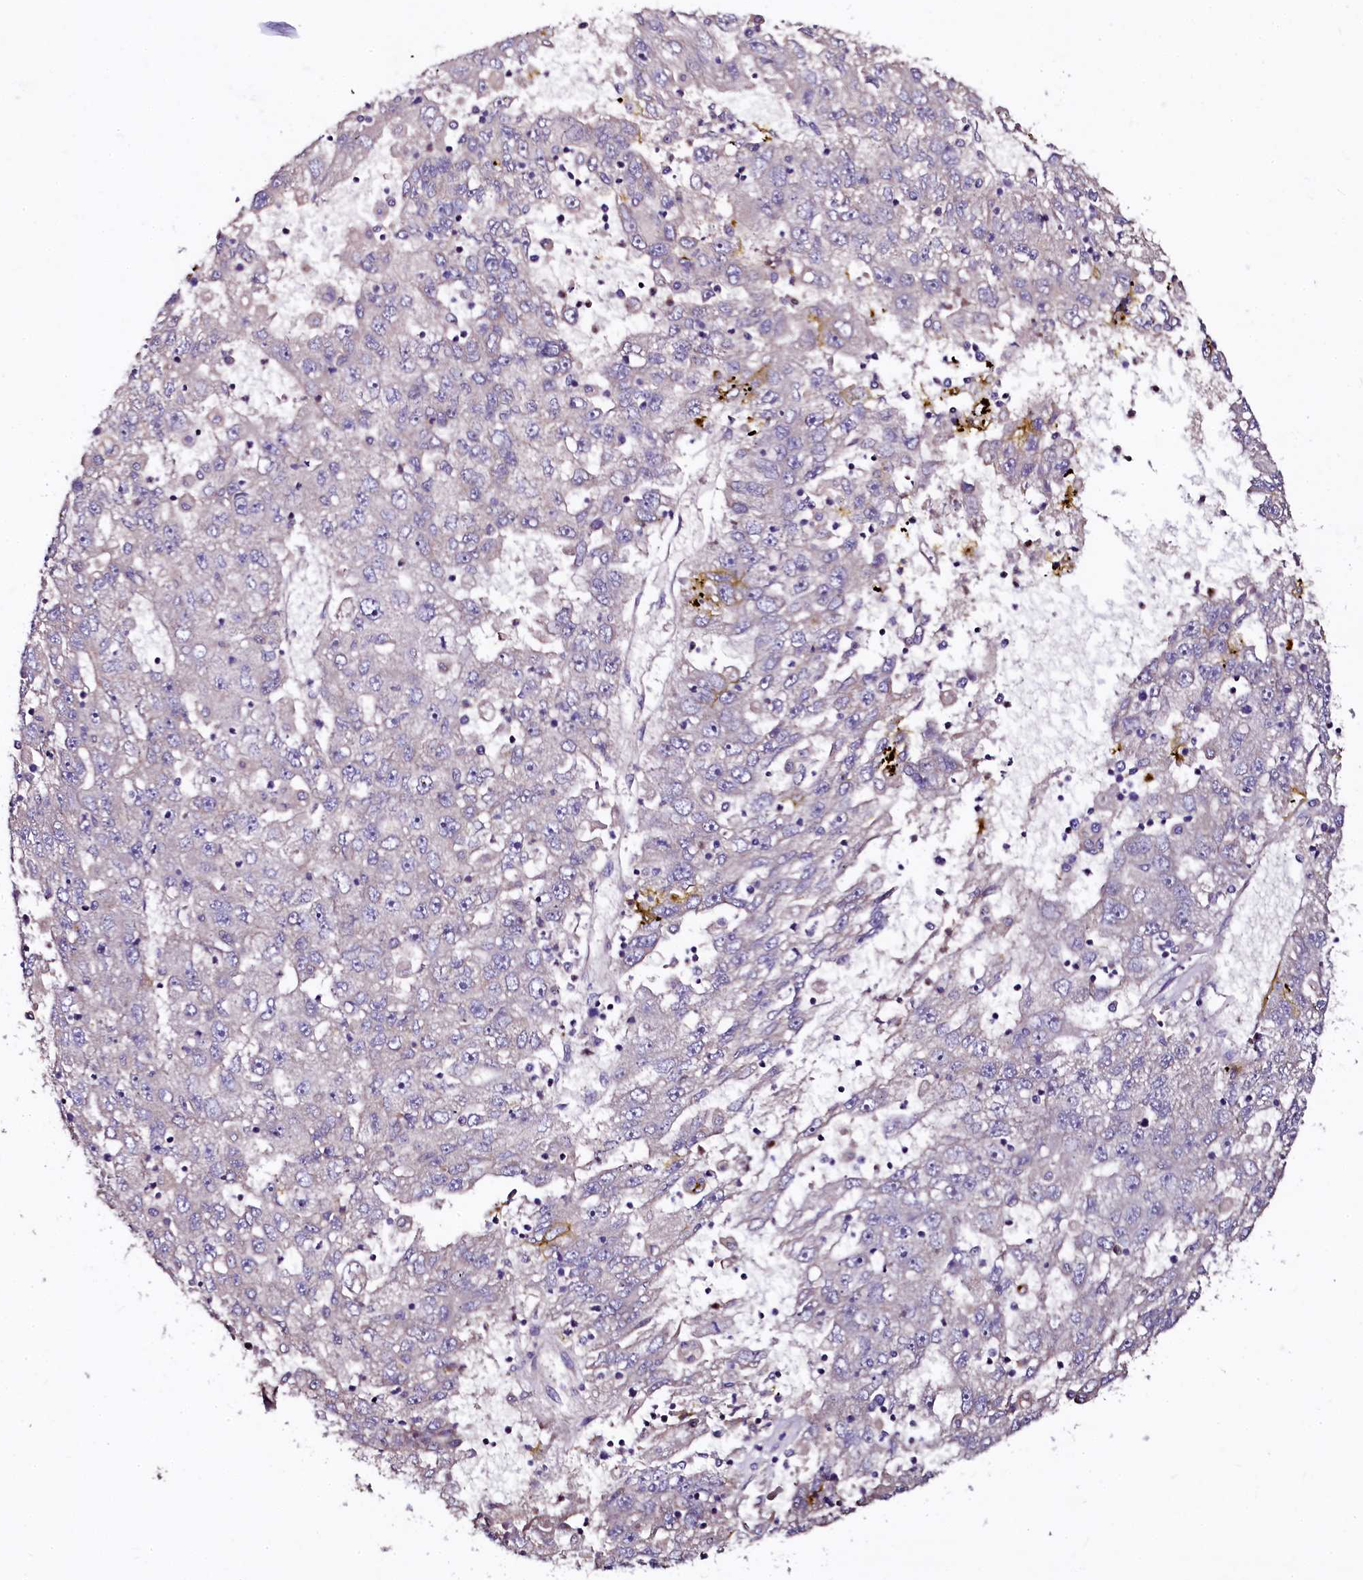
{"staining": {"intensity": "negative", "quantity": "none", "location": "none"}, "tissue": "liver cancer", "cell_type": "Tumor cells", "image_type": "cancer", "snomed": [{"axis": "morphology", "description": "Carcinoma, Hepatocellular, NOS"}, {"axis": "topography", "description": "Liver"}], "caption": "Immunohistochemical staining of human liver cancer shows no significant positivity in tumor cells. (DAB (3,3'-diaminobenzidine) immunohistochemistry with hematoxylin counter stain).", "gene": "APPL2", "patient": {"sex": "male", "age": 49}}